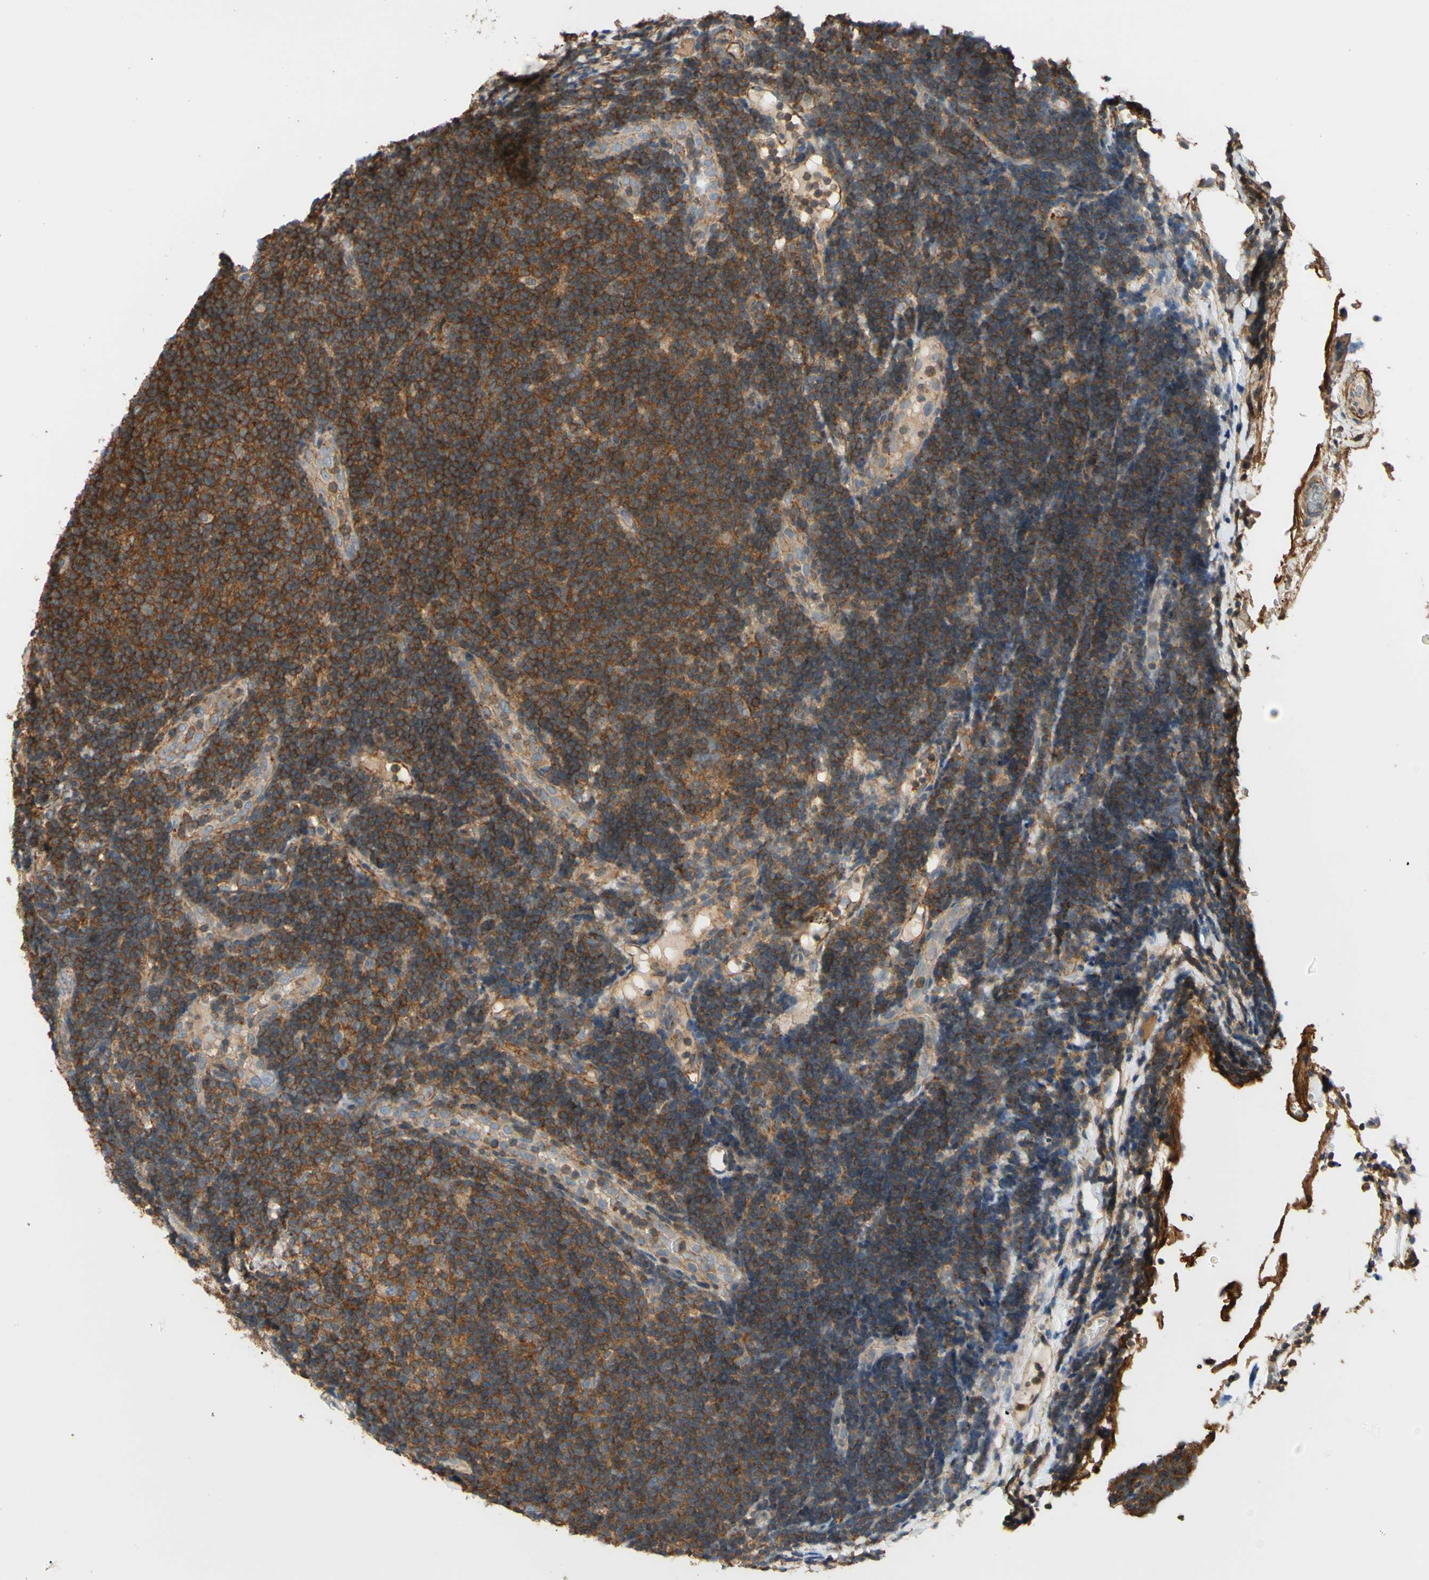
{"staining": {"intensity": "moderate", "quantity": ">75%", "location": "cytoplasmic/membranous"}, "tissue": "lymphoma", "cell_type": "Tumor cells", "image_type": "cancer", "snomed": [{"axis": "morphology", "description": "Malignant lymphoma, non-Hodgkin's type, Low grade"}, {"axis": "topography", "description": "Lymph node"}], "caption": "This micrograph exhibits immunohistochemistry staining of human lymphoma, with medium moderate cytoplasmic/membranous staining in approximately >75% of tumor cells.", "gene": "ADD3", "patient": {"sex": "male", "age": 83}}